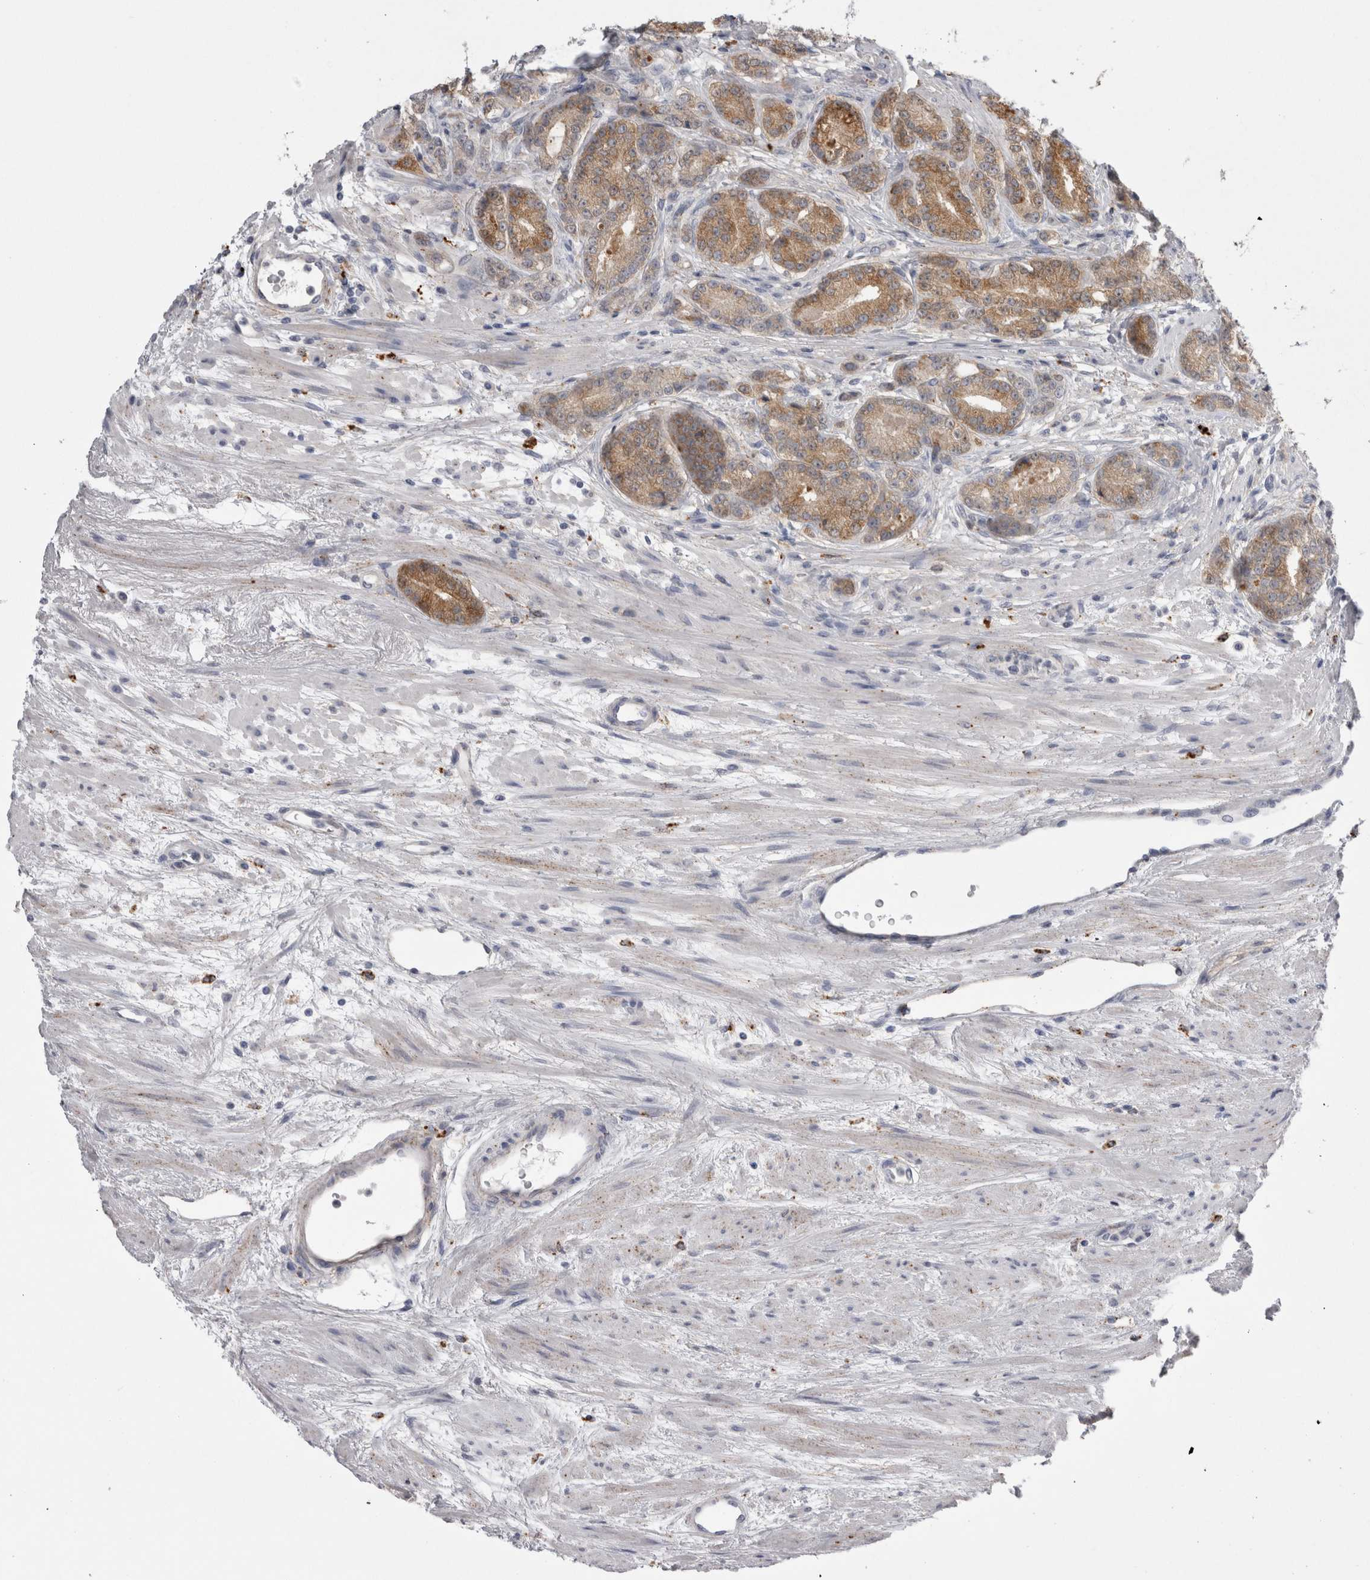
{"staining": {"intensity": "moderate", "quantity": ">75%", "location": "cytoplasmic/membranous"}, "tissue": "prostate cancer", "cell_type": "Tumor cells", "image_type": "cancer", "snomed": [{"axis": "morphology", "description": "Adenocarcinoma, High grade"}, {"axis": "topography", "description": "Prostate"}], "caption": "A micrograph of human prostate cancer (adenocarcinoma (high-grade)) stained for a protein shows moderate cytoplasmic/membranous brown staining in tumor cells.", "gene": "EPDR1", "patient": {"sex": "male", "age": 61}}